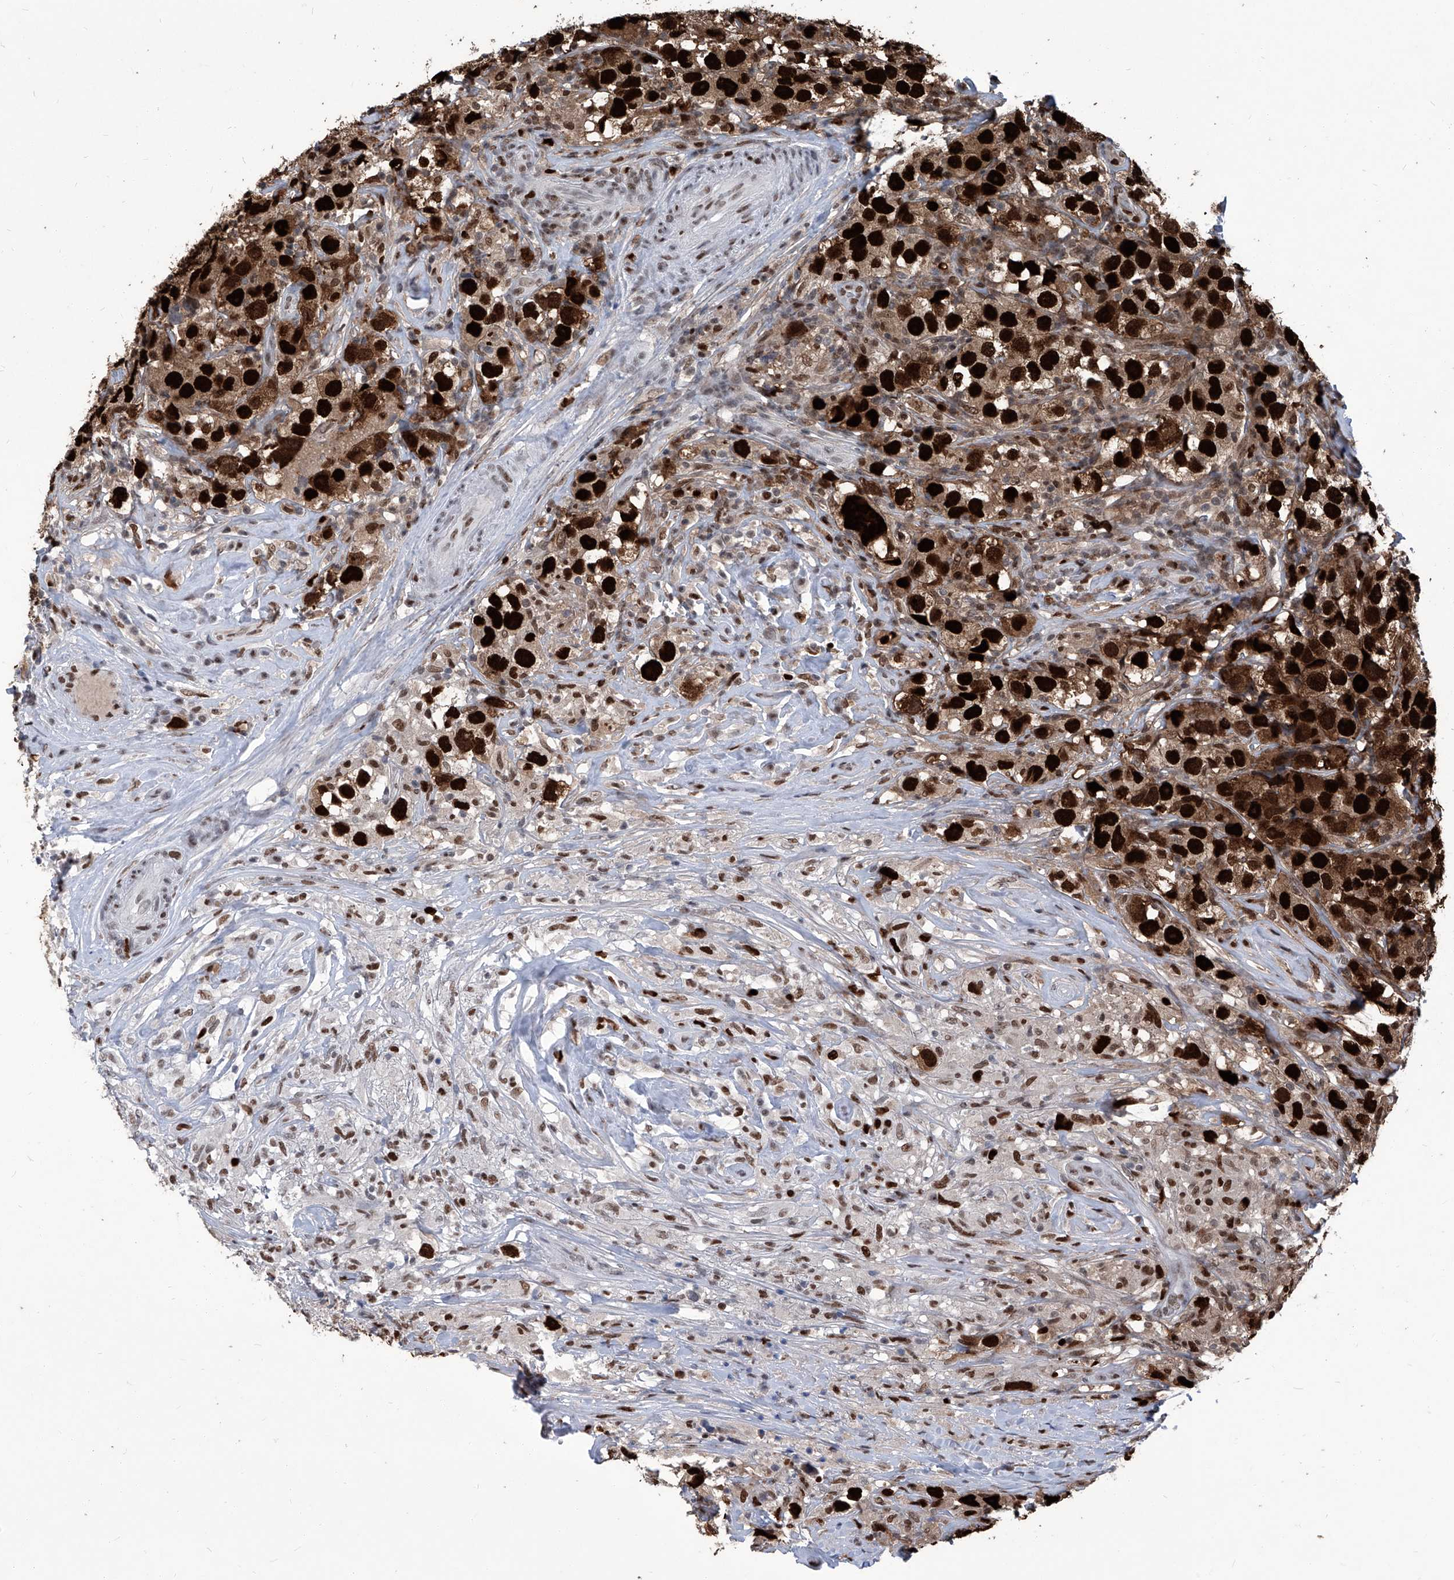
{"staining": {"intensity": "strong", "quantity": ">75%", "location": "cytoplasmic/membranous,nuclear"}, "tissue": "testis cancer", "cell_type": "Tumor cells", "image_type": "cancer", "snomed": [{"axis": "morphology", "description": "Seminoma, NOS"}, {"axis": "topography", "description": "Testis"}], "caption": "The histopathology image shows staining of testis seminoma, revealing strong cytoplasmic/membranous and nuclear protein positivity (brown color) within tumor cells.", "gene": "PCNA", "patient": {"sex": "male", "age": 49}}